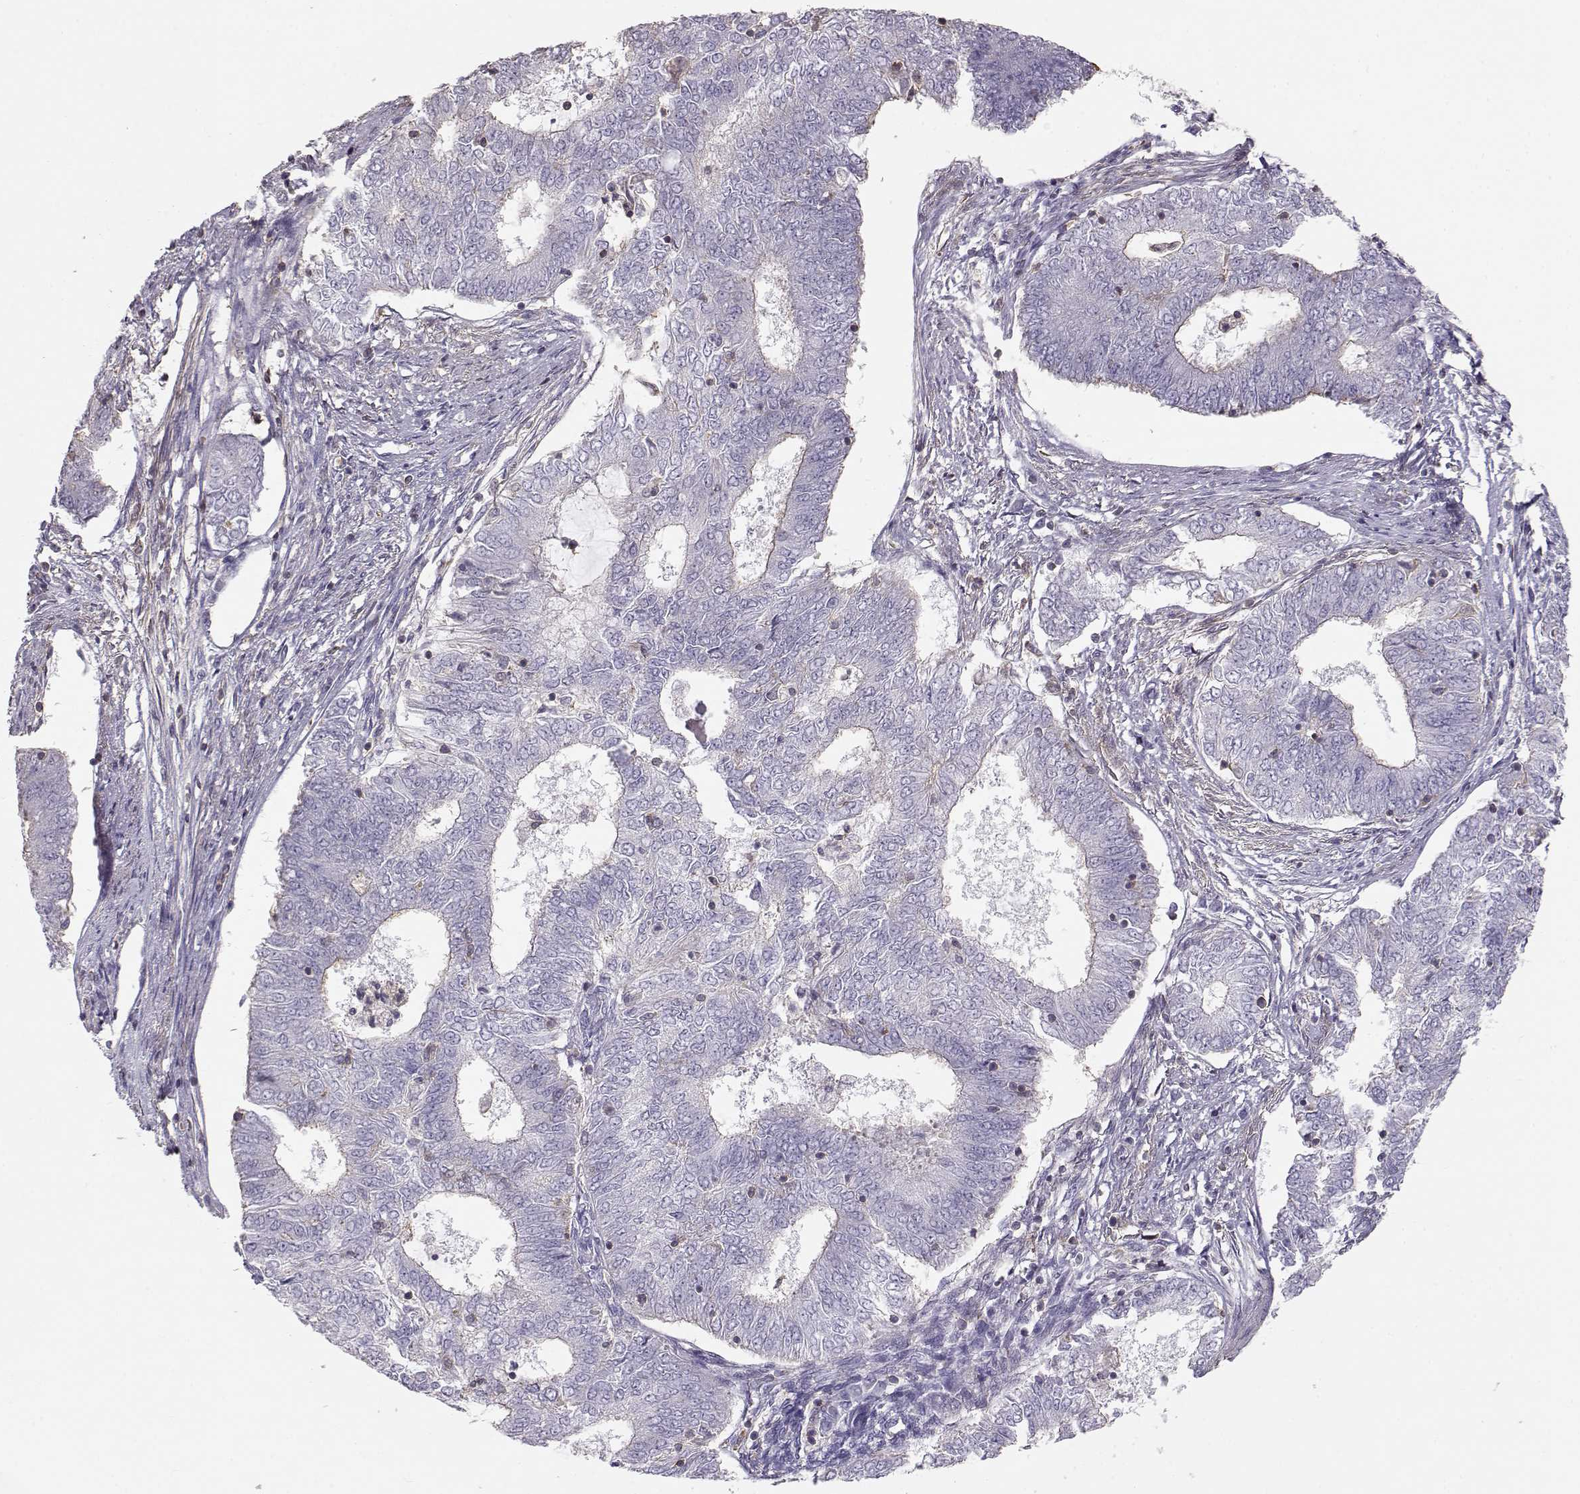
{"staining": {"intensity": "weak", "quantity": "<25%", "location": "cytoplasmic/membranous"}, "tissue": "endometrial cancer", "cell_type": "Tumor cells", "image_type": "cancer", "snomed": [{"axis": "morphology", "description": "Adenocarcinoma, NOS"}, {"axis": "topography", "description": "Endometrium"}], "caption": "Immunohistochemical staining of human endometrial adenocarcinoma reveals no significant expression in tumor cells. (DAB IHC with hematoxylin counter stain).", "gene": "DAPL1", "patient": {"sex": "female", "age": 62}}